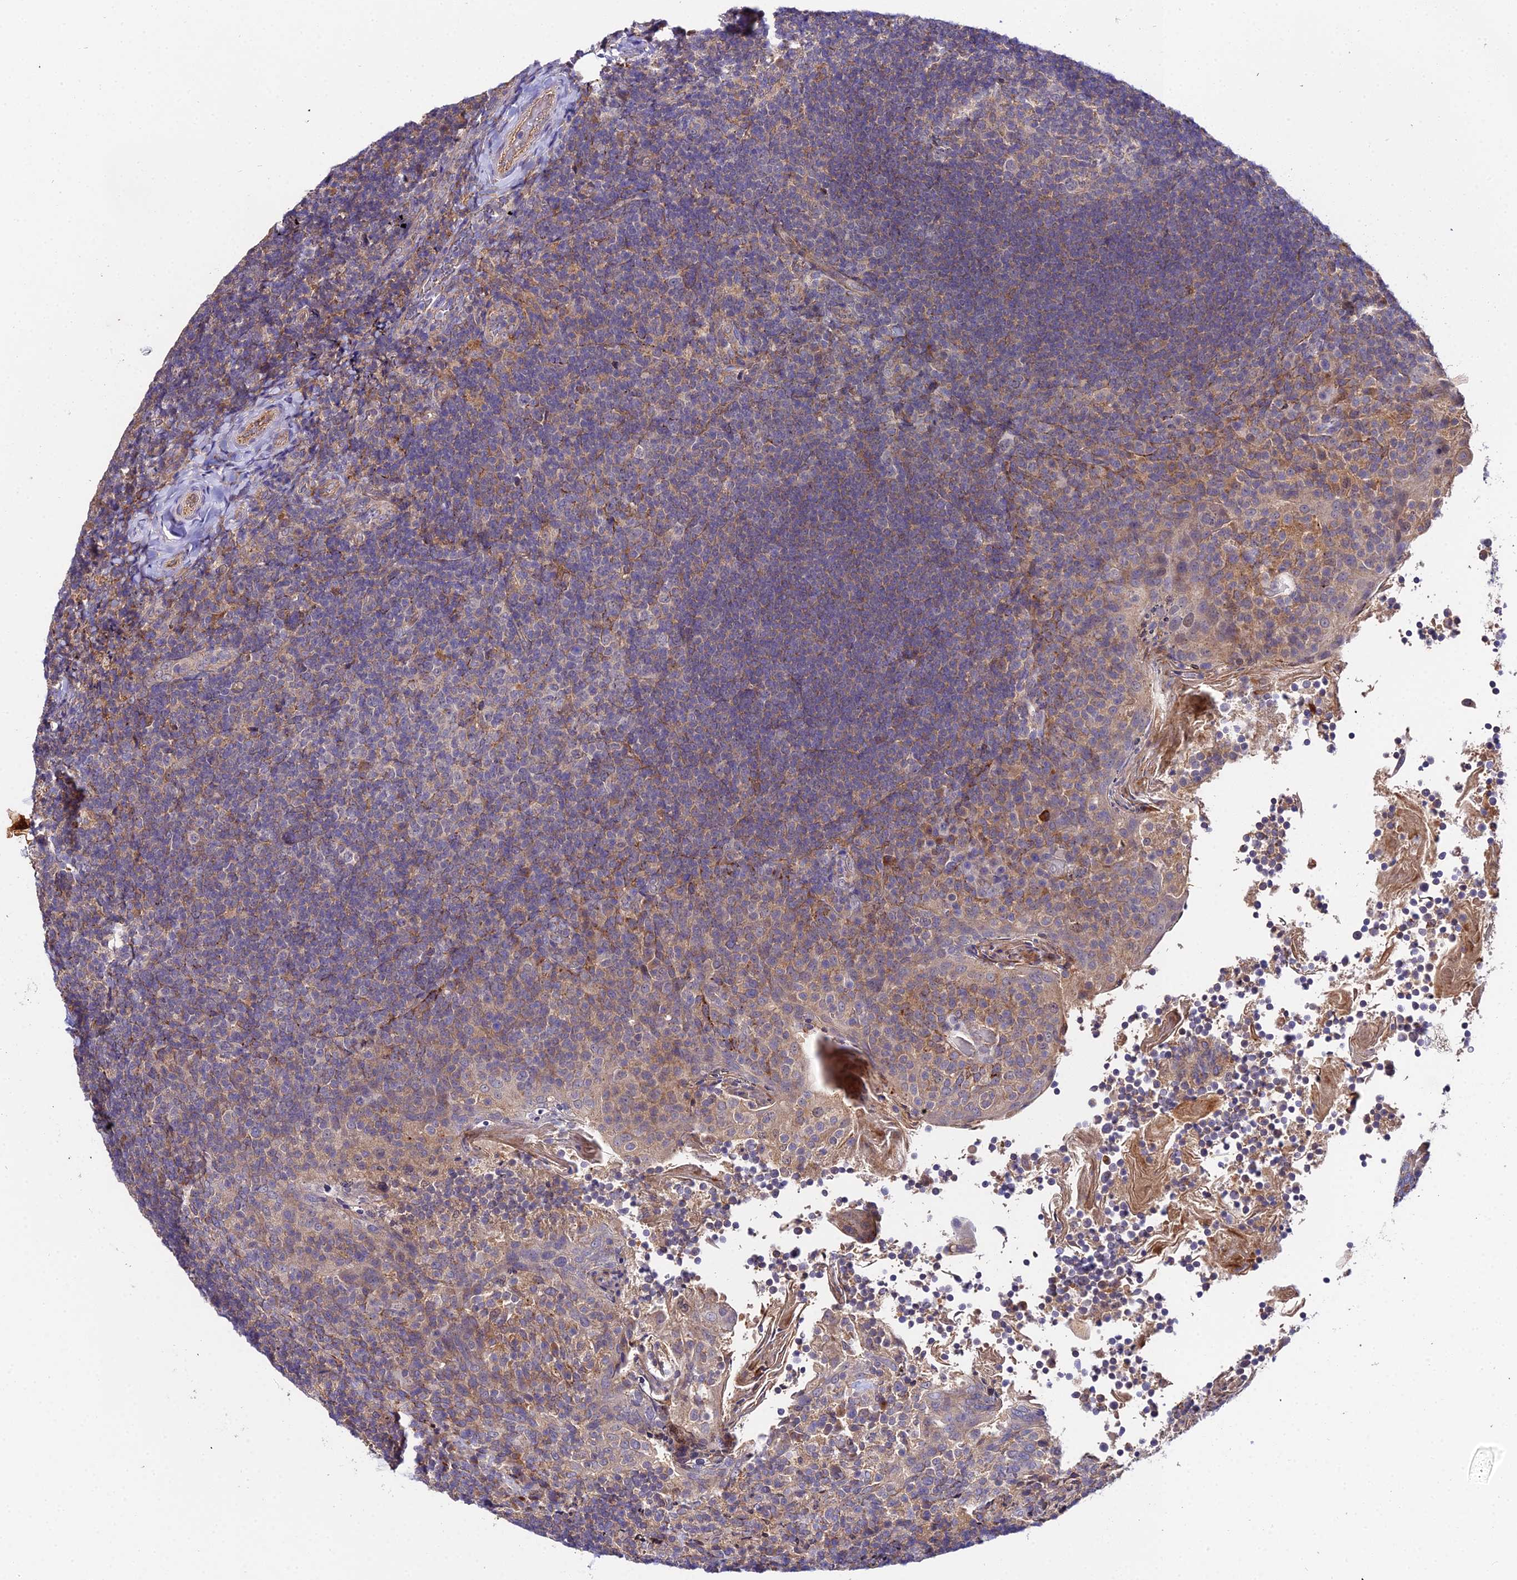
{"staining": {"intensity": "moderate", "quantity": "<25%", "location": "cytoplasmic/membranous"}, "tissue": "tonsil", "cell_type": "Germinal center cells", "image_type": "normal", "snomed": [{"axis": "morphology", "description": "Normal tissue, NOS"}, {"axis": "topography", "description": "Tonsil"}], "caption": "Immunohistochemical staining of normal tonsil reveals <25% levels of moderate cytoplasmic/membranous protein expression in approximately <25% of germinal center cells. (DAB (3,3'-diaminobenzidine) IHC, brown staining for protein, blue staining for nuclei).", "gene": "ZBED8", "patient": {"sex": "female", "age": 10}}